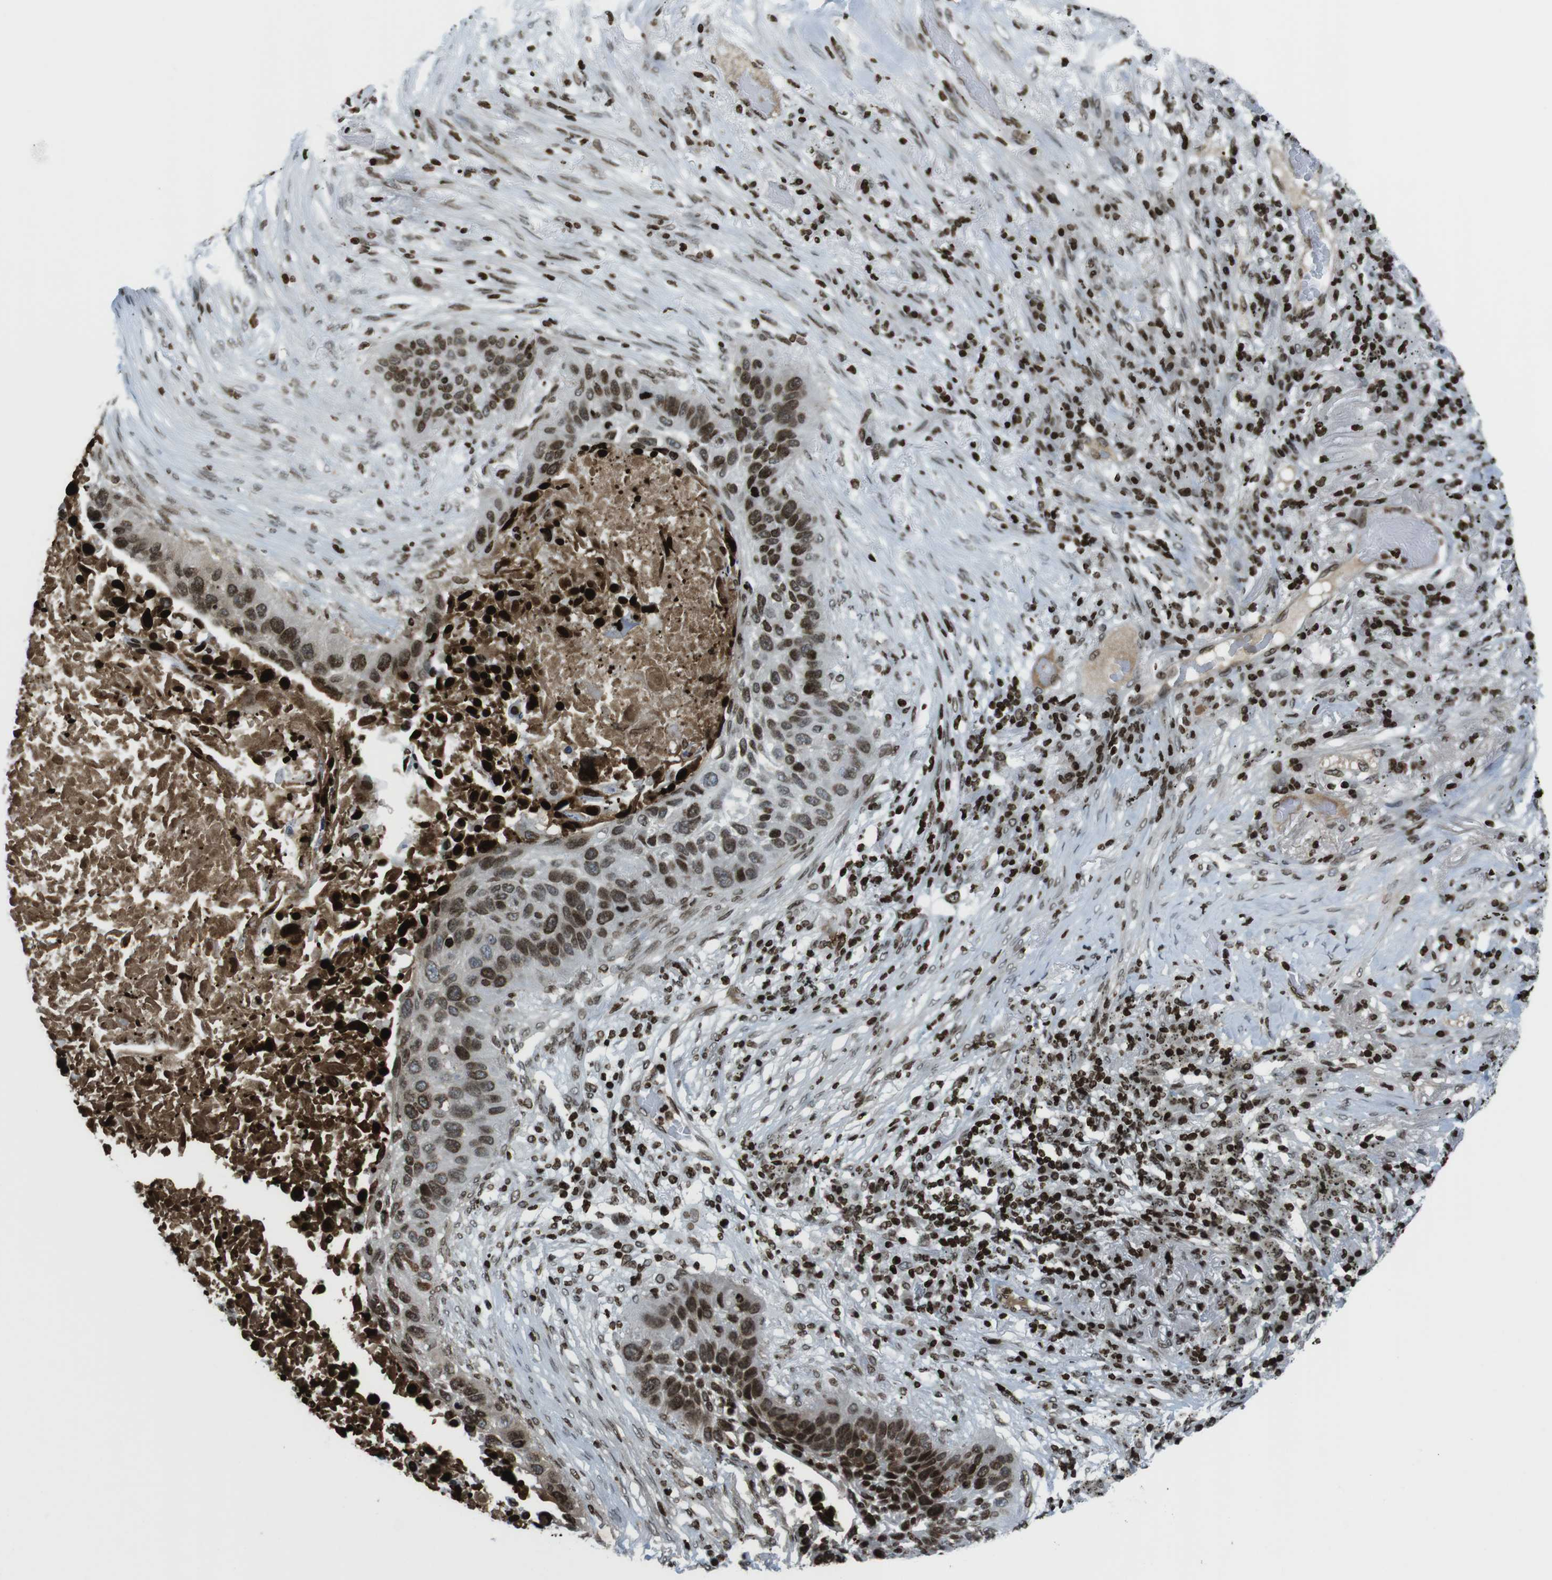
{"staining": {"intensity": "strong", "quantity": ">75%", "location": "nuclear"}, "tissue": "lung cancer", "cell_type": "Tumor cells", "image_type": "cancer", "snomed": [{"axis": "morphology", "description": "Squamous cell carcinoma, NOS"}, {"axis": "topography", "description": "Lung"}], "caption": "Lung squamous cell carcinoma was stained to show a protein in brown. There is high levels of strong nuclear positivity in approximately >75% of tumor cells.", "gene": "H2AC8", "patient": {"sex": "male", "age": 57}}